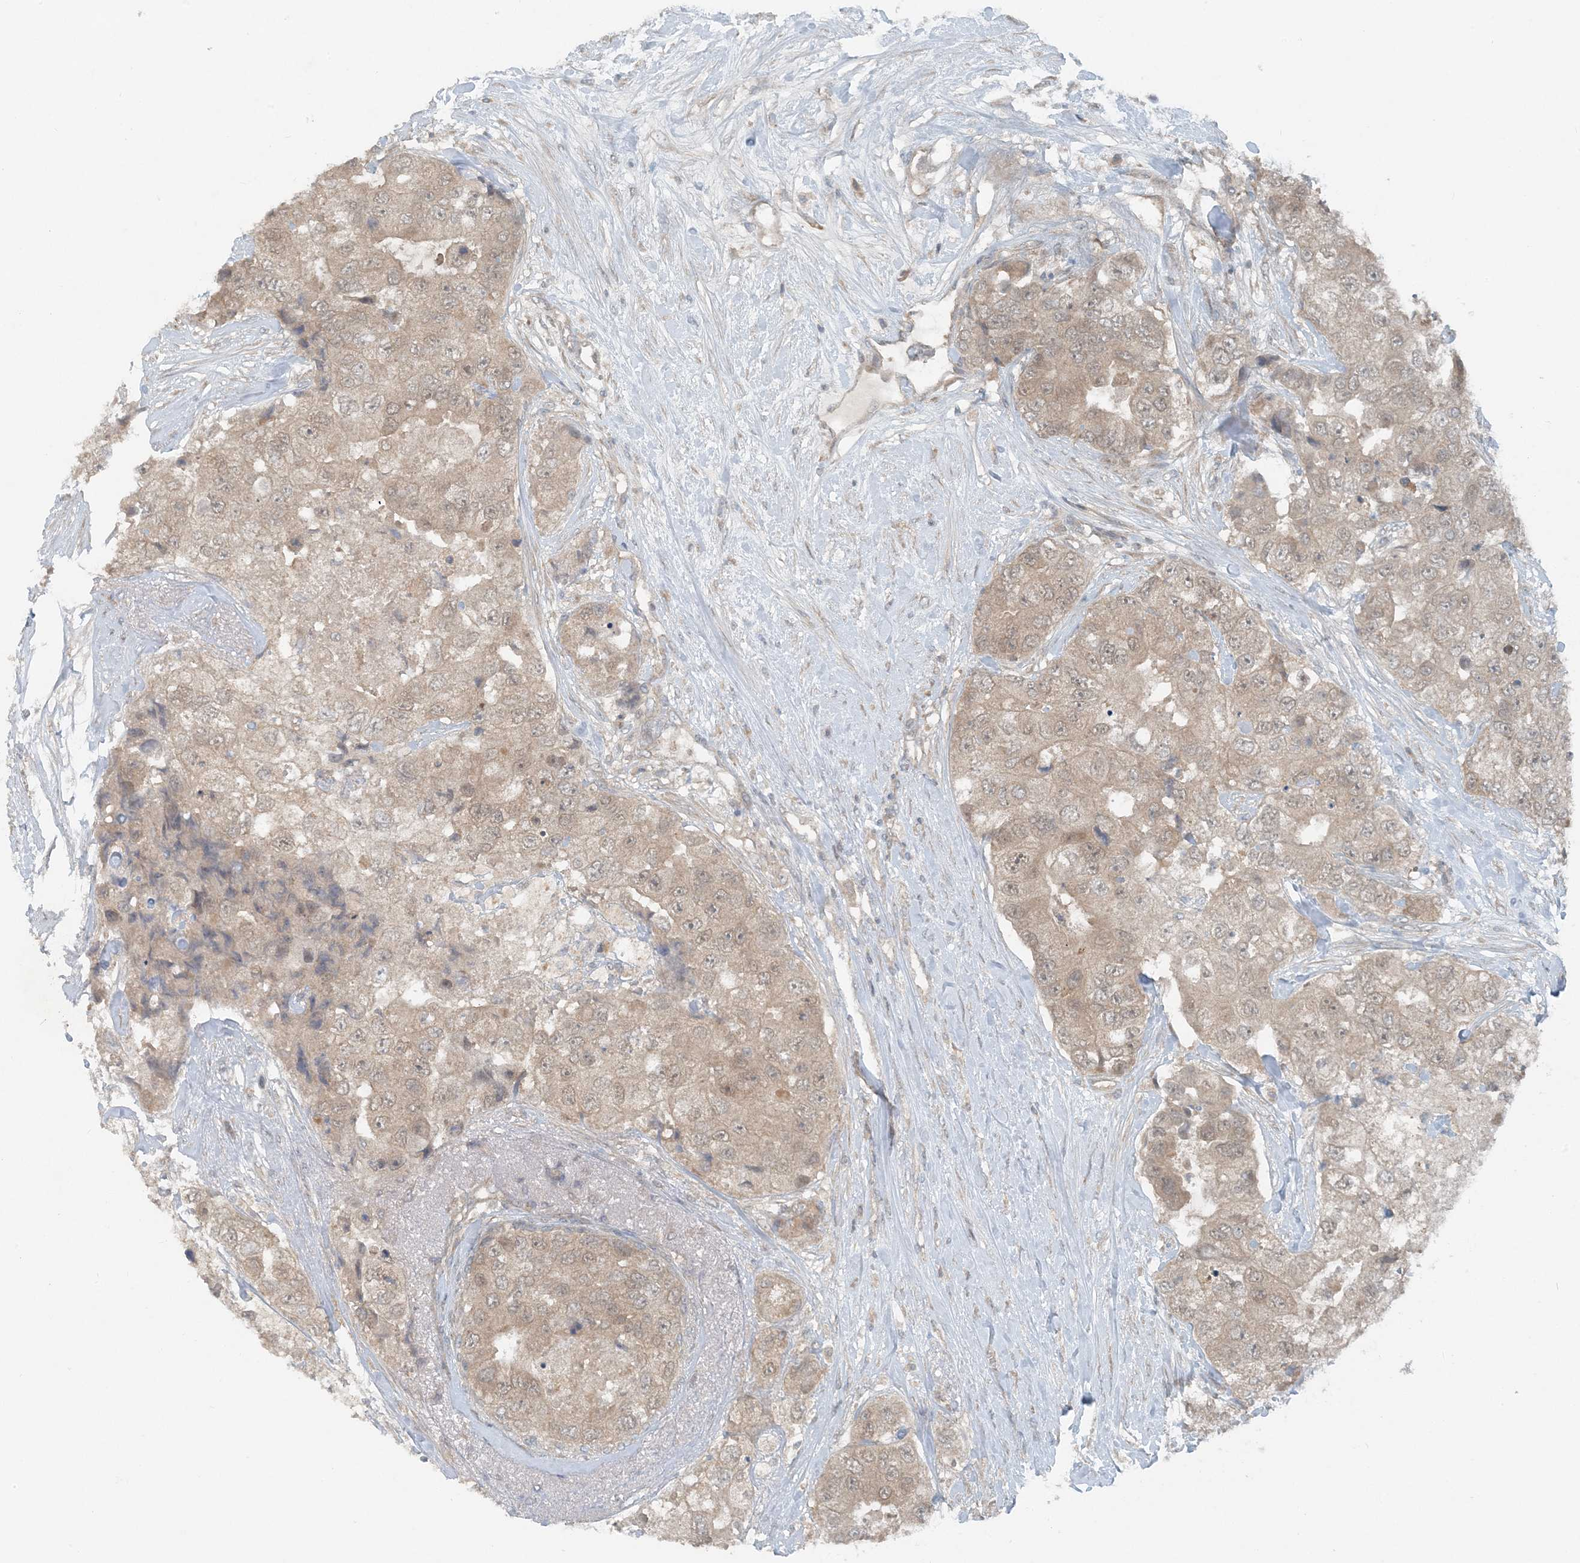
{"staining": {"intensity": "weak", "quantity": ">75%", "location": "cytoplasmic/membranous"}, "tissue": "breast cancer", "cell_type": "Tumor cells", "image_type": "cancer", "snomed": [{"axis": "morphology", "description": "Duct carcinoma"}, {"axis": "topography", "description": "Breast"}], "caption": "Breast invasive ductal carcinoma tissue shows weak cytoplasmic/membranous expression in approximately >75% of tumor cells, visualized by immunohistochemistry.", "gene": "MITD1", "patient": {"sex": "female", "age": 62}}